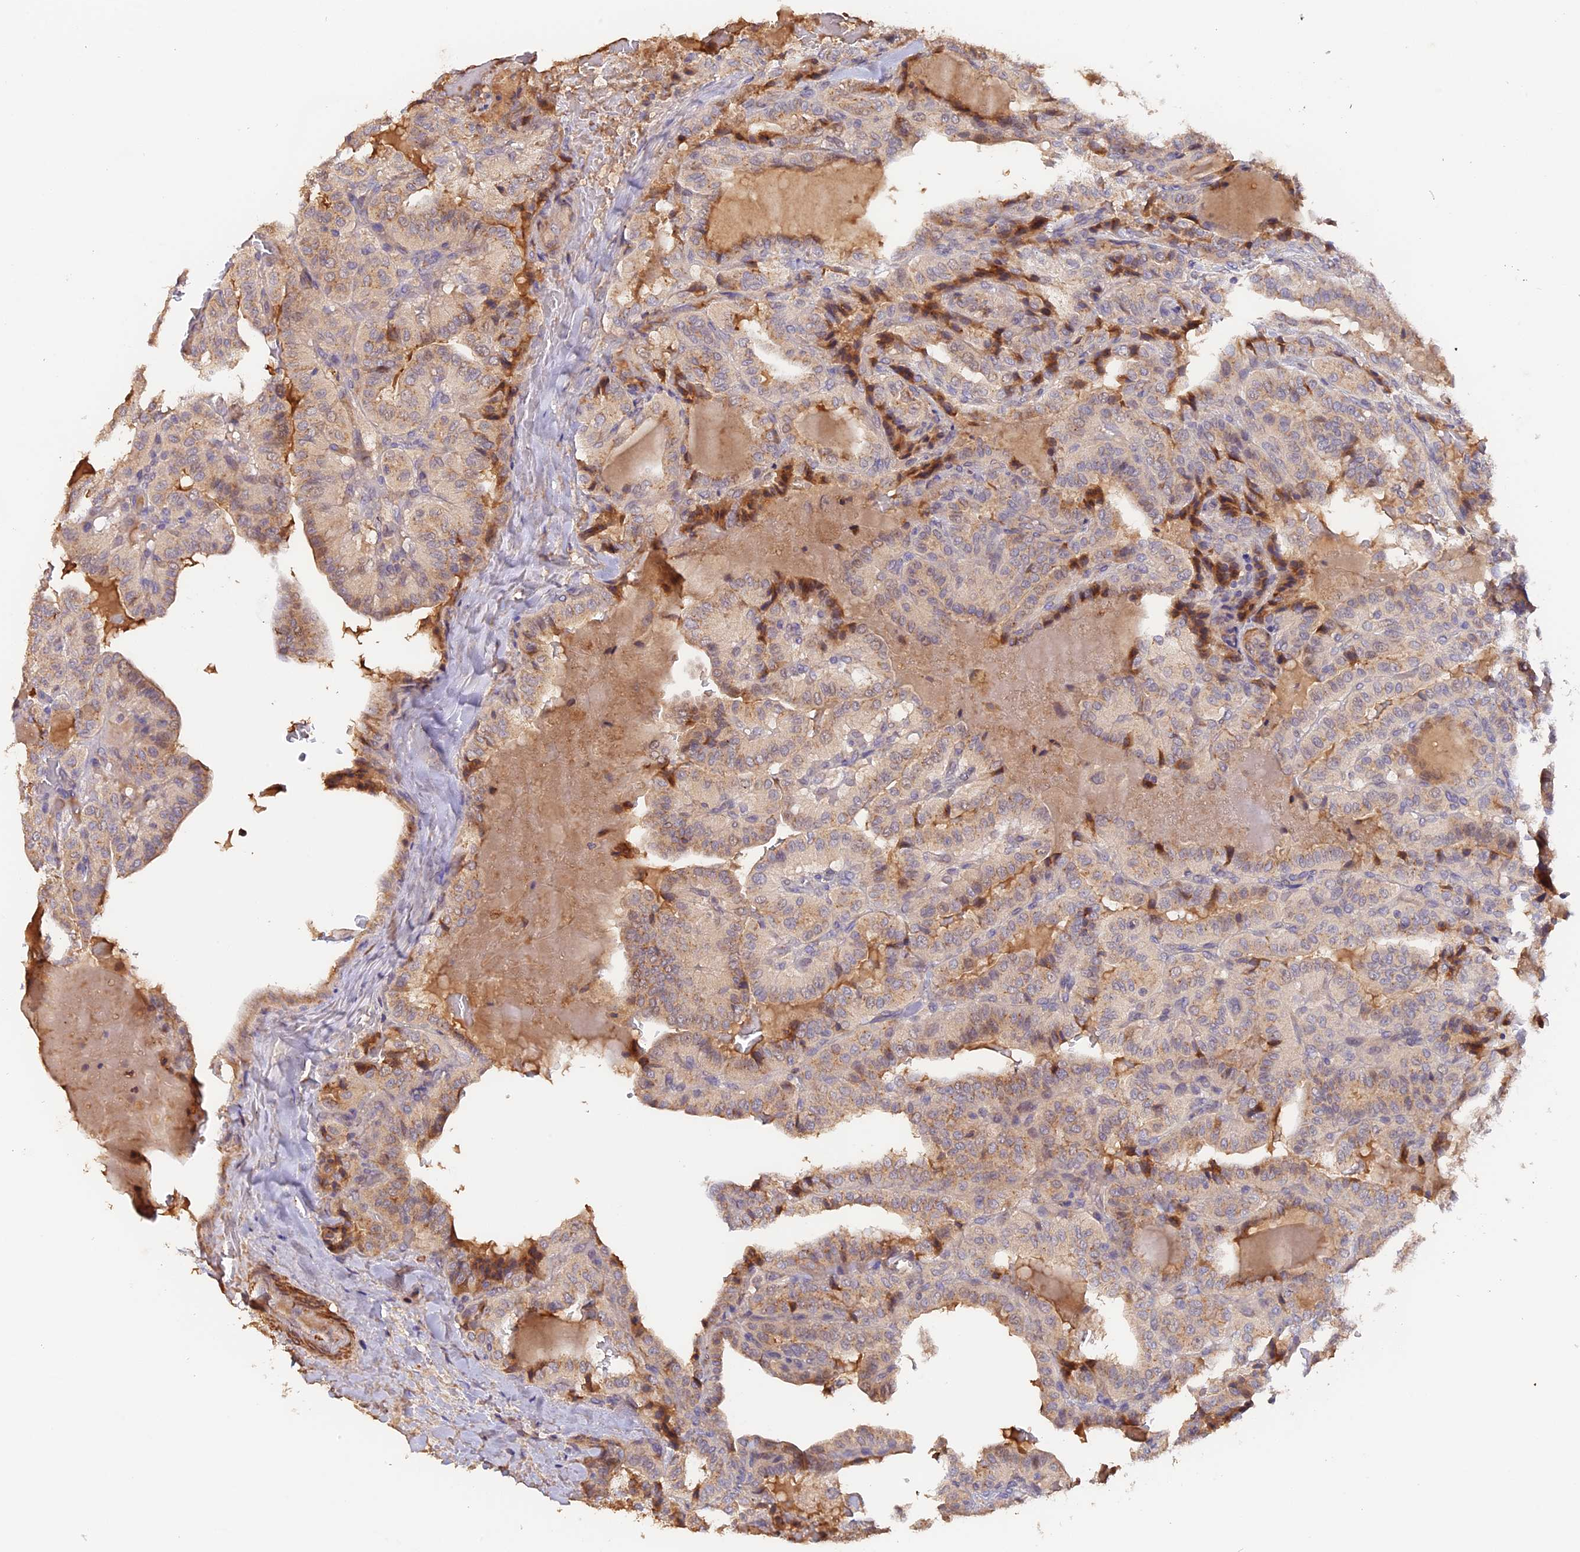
{"staining": {"intensity": "moderate", "quantity": "25%-75%", "location": "cytoplasmic/membranous"}, "tissue": "thyroid cancer", "cell_type": "Tumor cells", "image_type": "cancer", "snomed": [{"axis": "morphology", "description": "Papillary adenocarcinoma, NOS"}, {"axis": "topography", "description": "Thyroid gland"}], "caption": "Thyroid cancer (papillary adenocarcinoma) tissue demonstrates moderate cytoplasmic/membranous positivity in about 25%-75% of tumor cells, visualized by immunohistochemistry.", "gene": "TANGO6", "patient": {"sex": "male", "age": 77}}